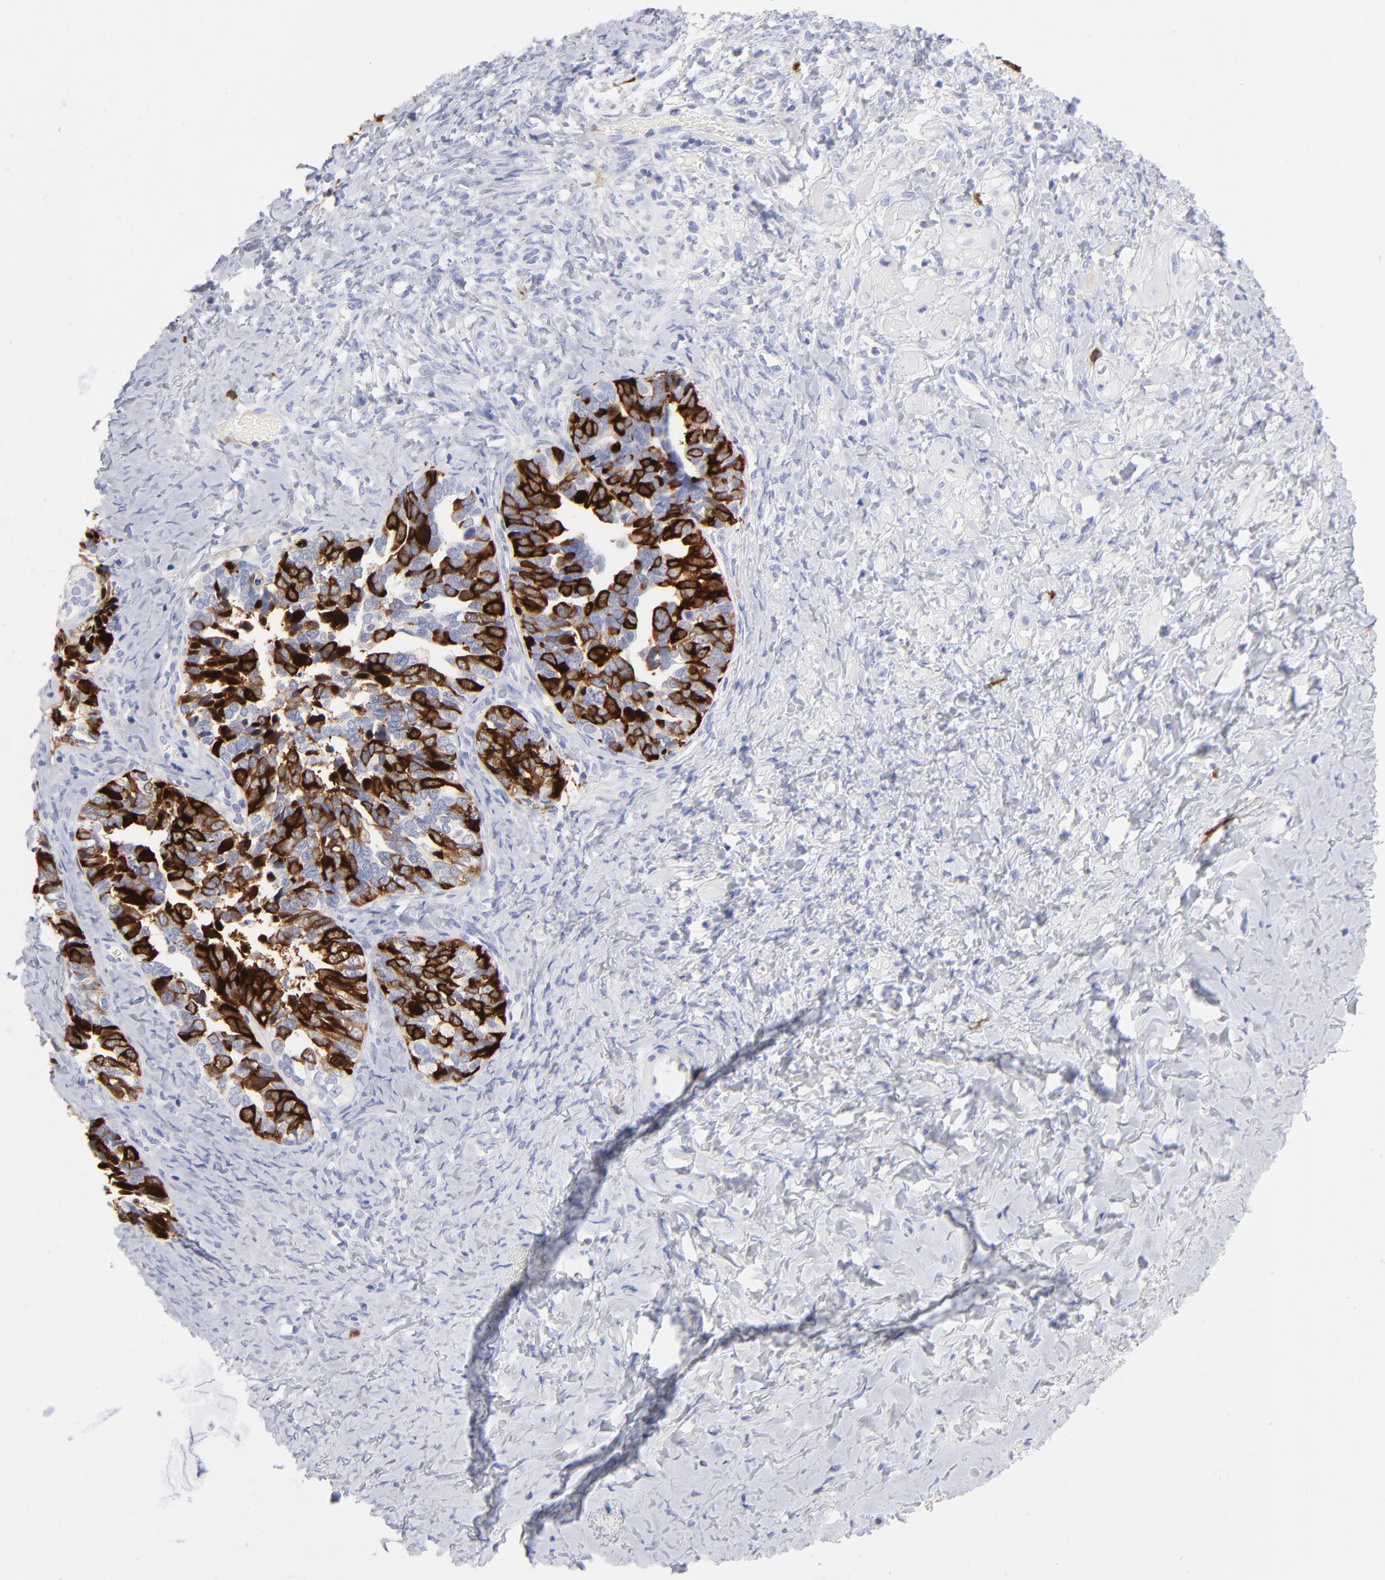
{"staining": {"intensity": "strong", "quantity": ">75%", "location": "cytoplasmic/membranous"}, "tissue": "ovarian cancer", "cell_type": "Tumor cells", "image_type": "cancer", "snomed": [{"axis": "morphology", "description": "Cystadenocarcinoma, serous, NOS"}, {"axis": "topography", "description": "Ovary"}], "caption": "Immunohistochemistry (DAB (3,3'-diaminobenzidine)) staining of human ovarian cancer (serous cystadenocarcinoma) shows strong cytoplasmic/membranous protein expression in approximately >75% of tumor cells. (DAB (3,3'-diaminobenzidine) IHC, brown staining for protein, blue staining for nuclei).", "gene": "CCNB1", "patient": {"sex": "female", "age": 77}}